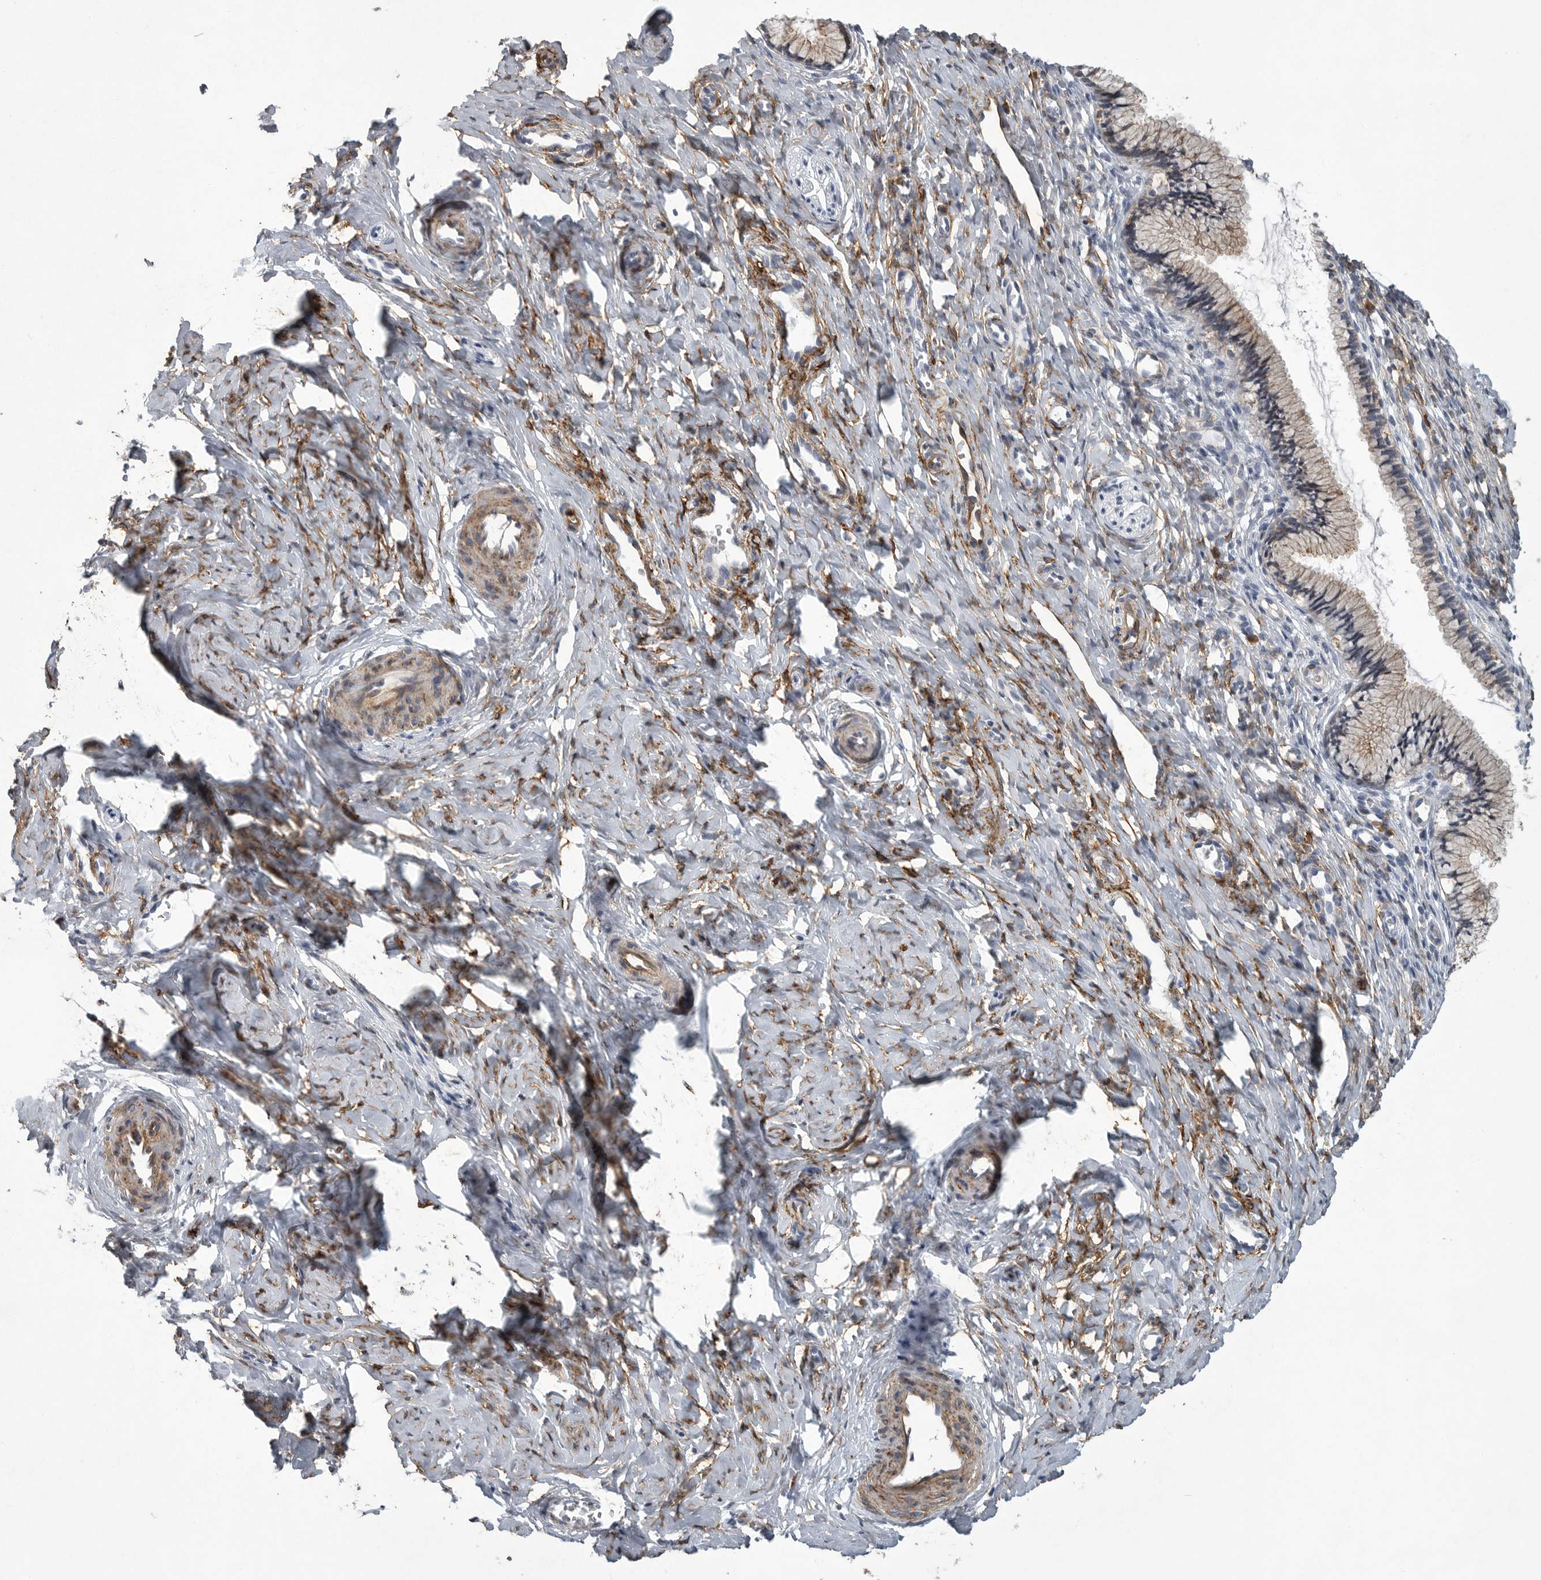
{"staining": {"intensity": "weak", "quantity": "25%-75%", "location": "cytoplasmic/membranous"}, "tissue": "cervix", "cell_type": "Glandular cells", "image_type": "normal", "snomed": [{"axis": "morphology", "description": "Normal tissue, NOS"}, {"axis": "topography", "description": "Cervix"}], "caption": "High-magnification brightfield microscopy of normal cervix stained with DAB (3,3'-diaminobenzidine) (brown) and counterstained with hematoxylin (blue). glandular cells exhibit weak cytoplasmic/membranous positivity is present in about25%-75% of cells. (brown staining indicates protein expression, while blue staining denotes nuclei).", "gene": "MINPP1", "patient": {"sex": "female", "age": 27}}